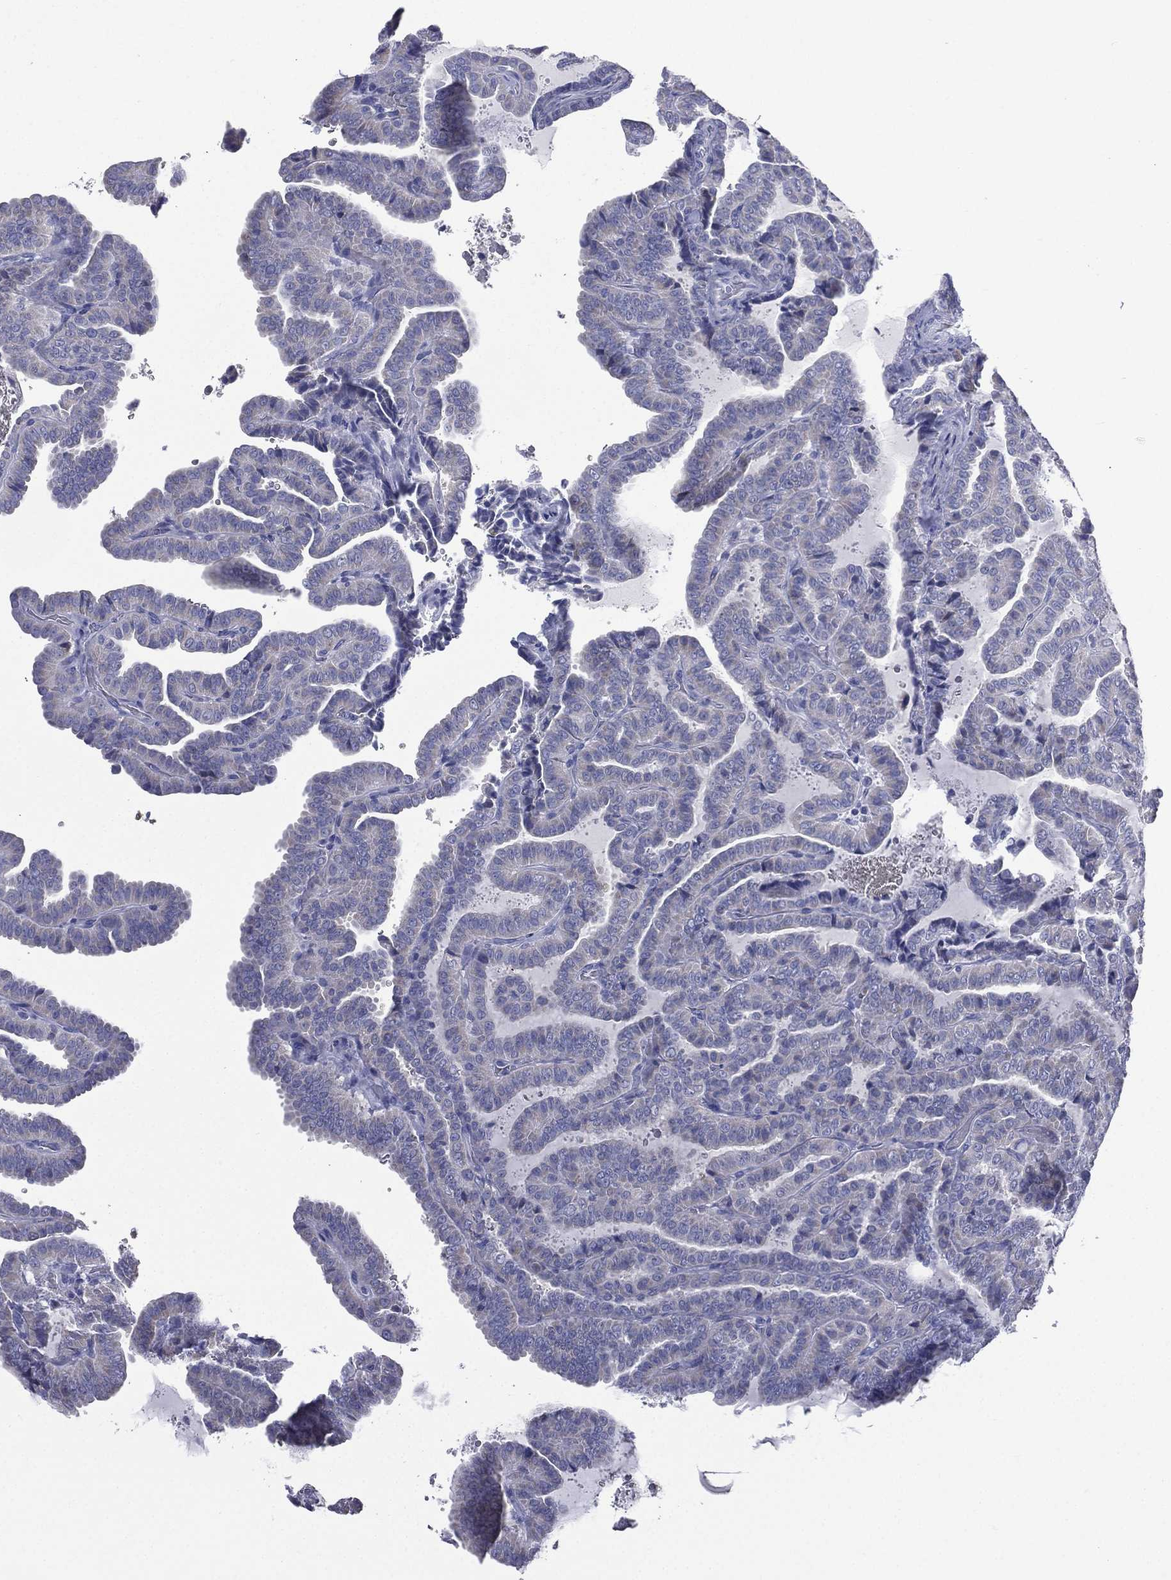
{"staining": {"intensity": "moderate", "quantity": "<25%", "location": "cytoplasmic/membranous"}, "tissue": "thyroid cancer", "cell_type": "Tumor cells", "image_type": "cancer", "snomed": [{"axis": "morphology", "description": "Papillary adenocarcinoma, NOS"}, {"axis": "topography", "description": "Thyroid gland"}], "caption": "A brown stain shows moderate cytoplasmic/membranous expression of a protein in human thyroid papillary adenocarcinoma tumor cells.", "gene": "CES2", "patient": {"sex": "female", "age": 39}}